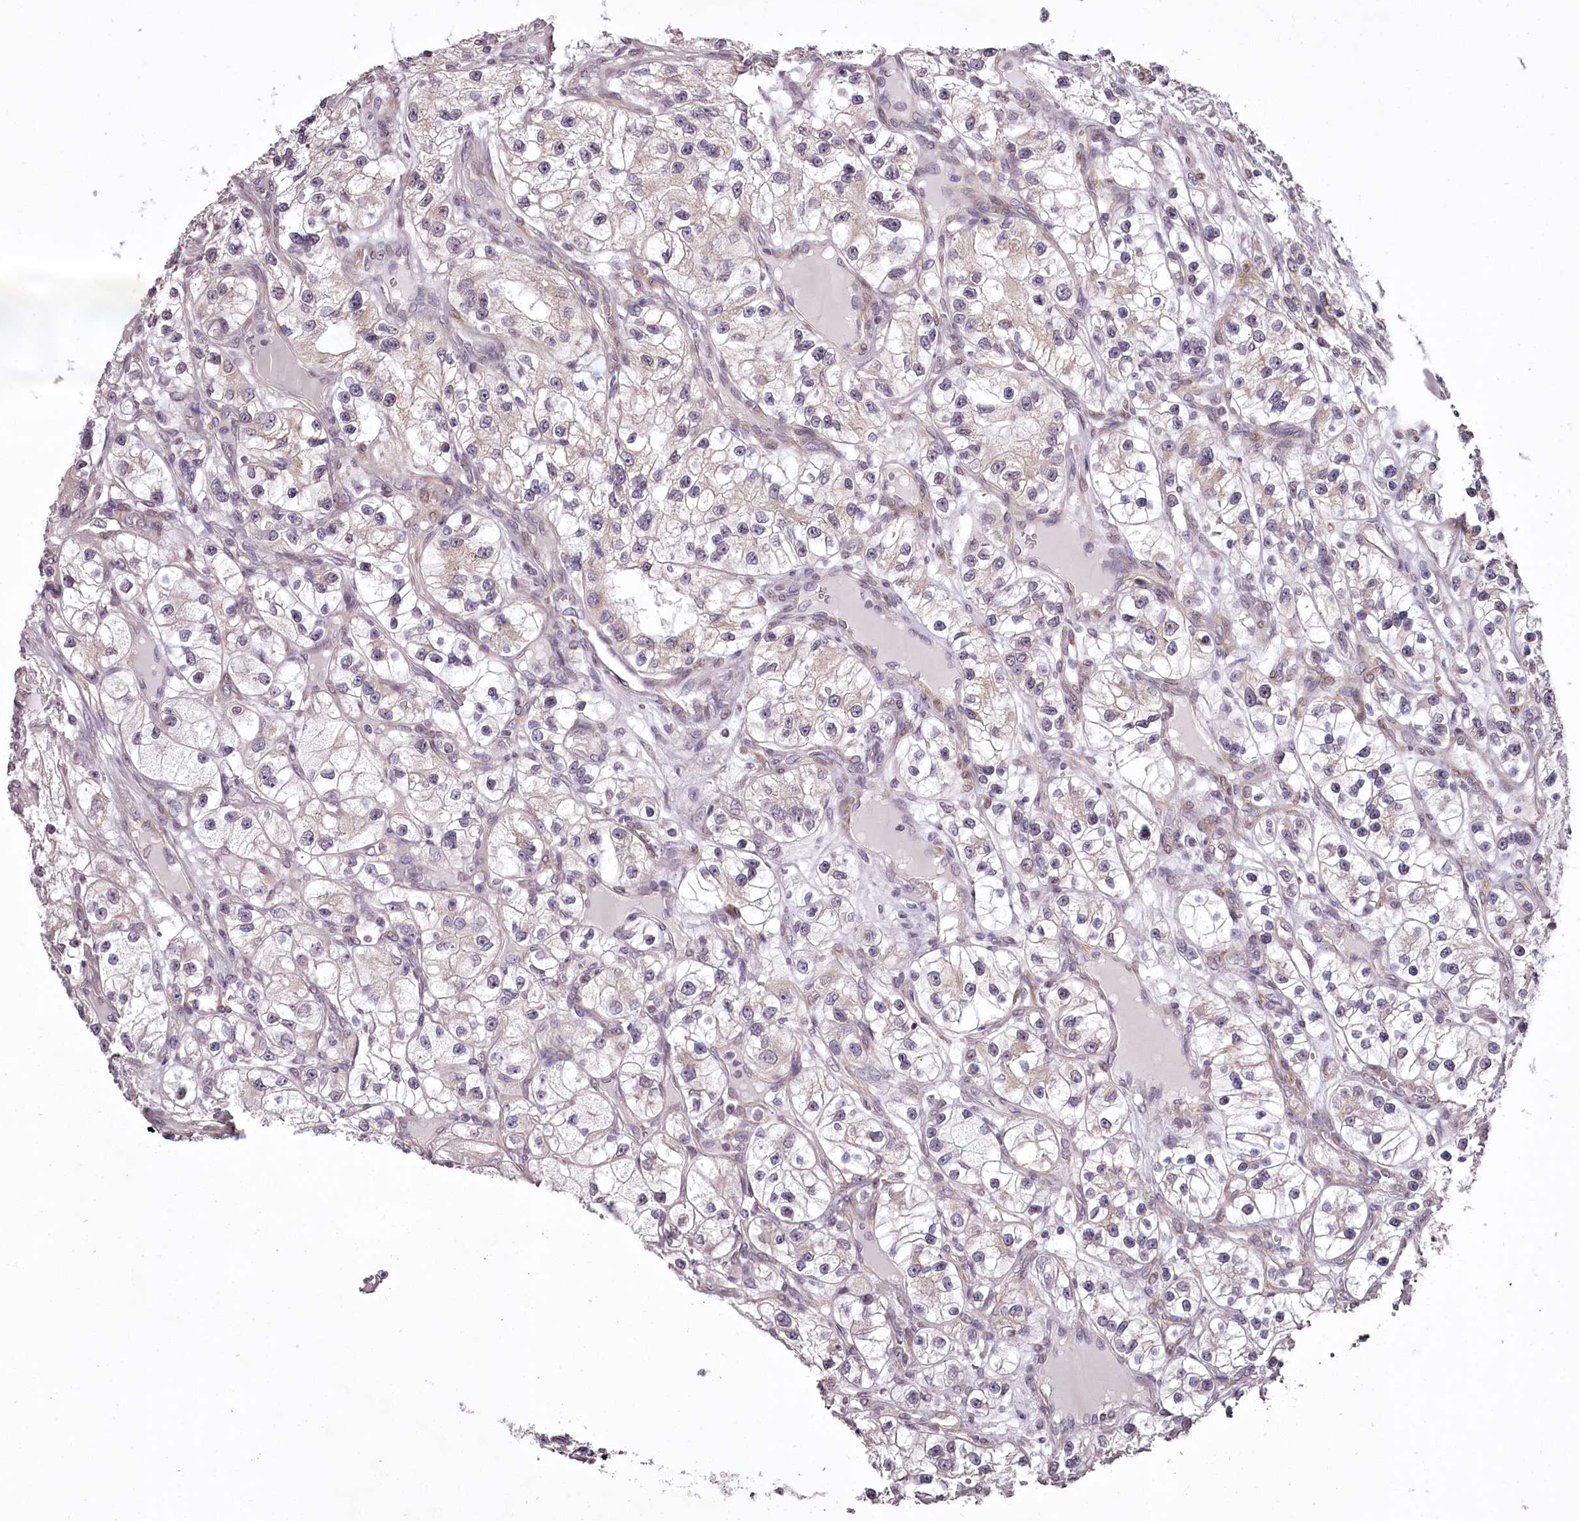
{"staining": {"intensity": "negative", "quantity": "none", "location": "none"}, "tissue": "renal cancer", "cell_type": "Tumor cells", "image_type": "cancer", "snomed": [{"axis": "morphology", "description": "Adenocarcinoma, NOS"}, {"axis": "topography", "description": "Kidney"}], "caption": "Tumor cells show no significant staining in renal adenocarcinoma.", "gene": "CCDC92", "patient": {"sex": "female", "age": 57}}